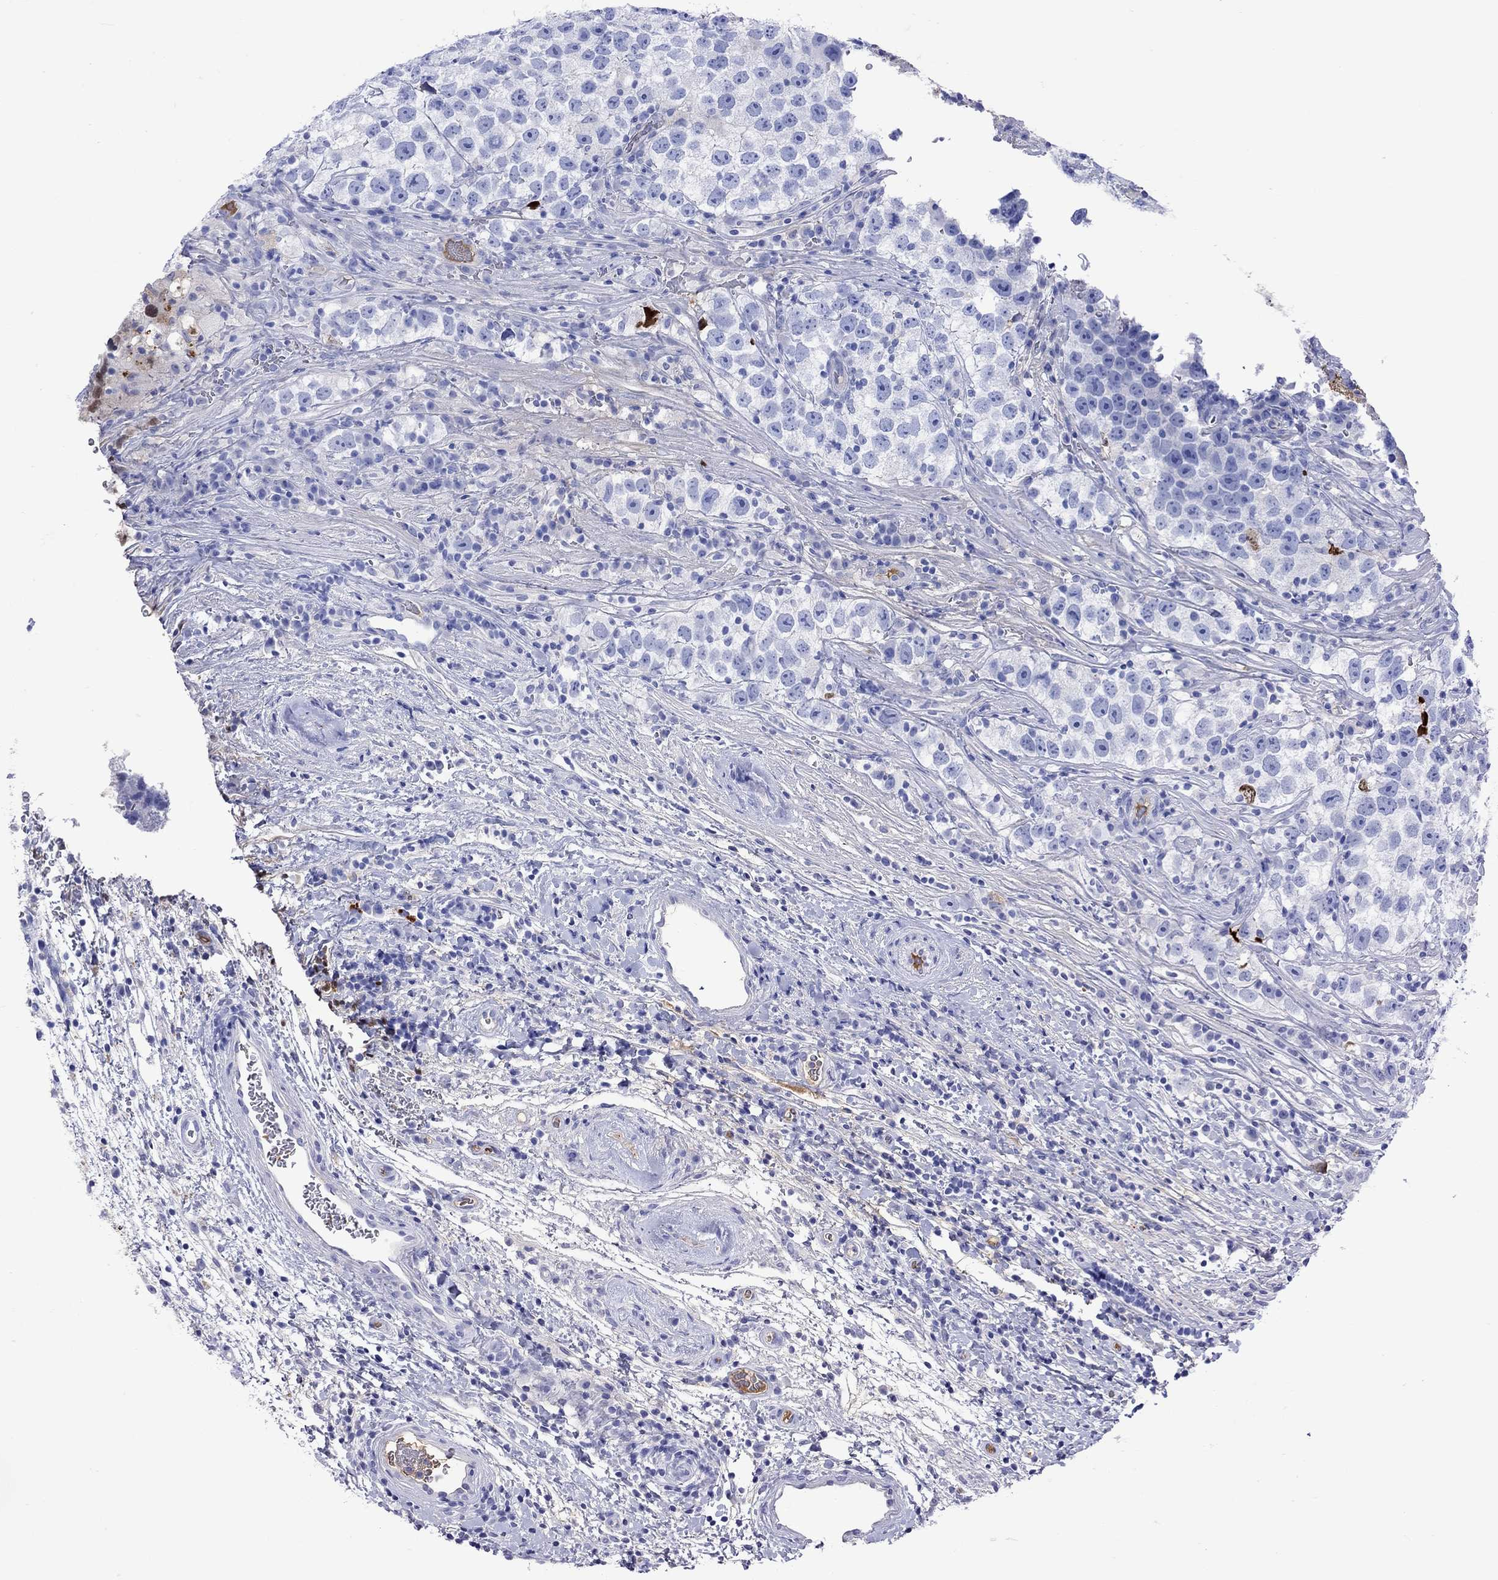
{"staining": {"intensity": "negative", "quantity": "none", "location": "none"}, "tissue": "testis cancer", "cell_type": "Tumor cells", "image_type": "cancer", "snomed": [{"axis": "morphology", "description": "Normal tissue, NOS"}, {"axis": "morphology", "description": "Seminoma, NOS"}, {"axis": "topography", "description": "Testis"}], "caption": "The micrograph displays no significant positivity in tumor cells of testis seminoma.", "gene": "SERPINA3", "patient": {"sex": "male", "age": 31}}